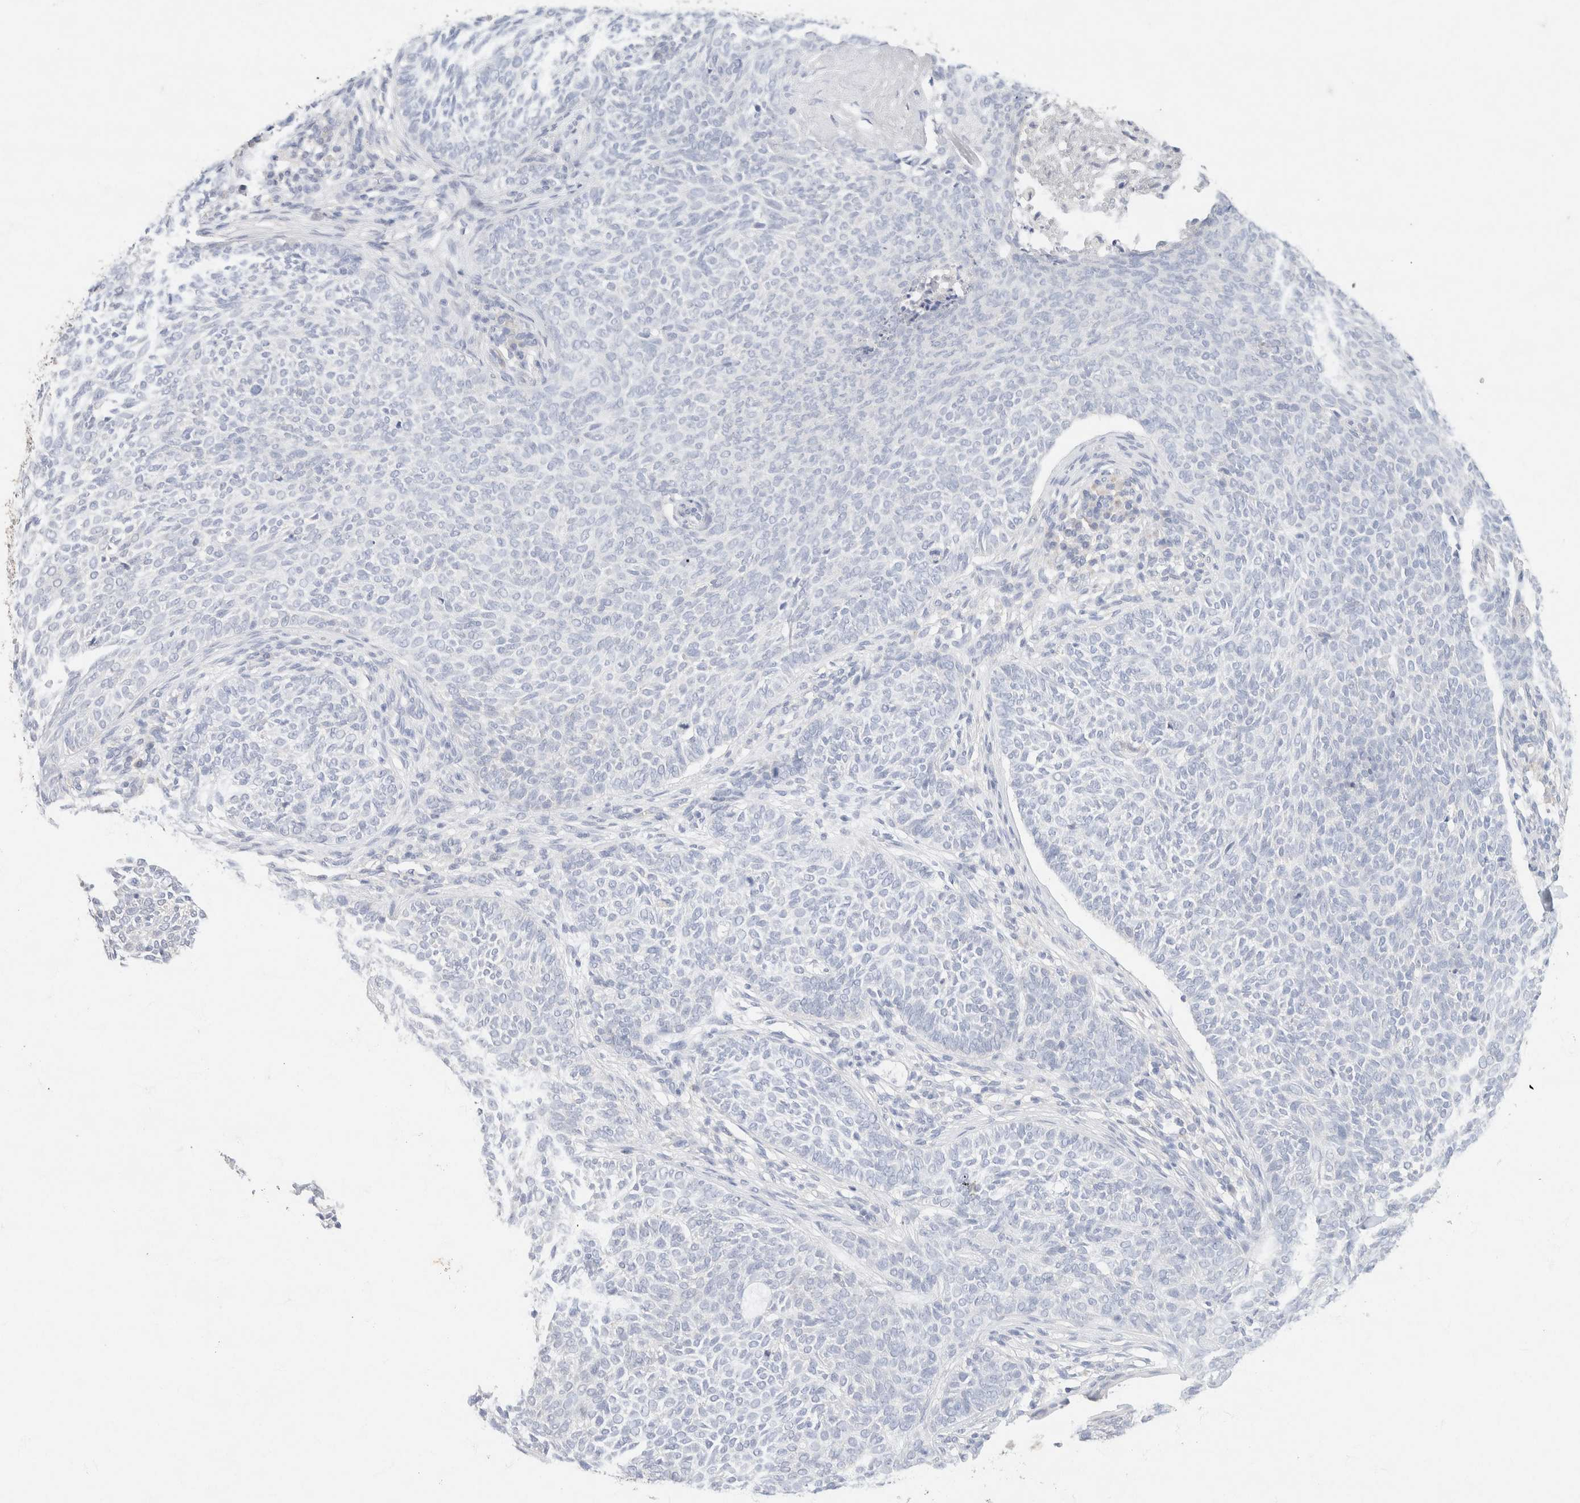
{"staining": {"intensity": "negative", "quantity": "none", "location": "none"}, "tissue": "skin cancer", "cell_type": "Tumor cells", "image_type": "cancer", "snomed": [{"axis": "morphology", "description": "Basal cell carcinoma"}, {"axis": "topography", "description": "Skin"}], "caption": "High power microscopy micrograph of an immunohistochemistry (IHC) photomicrograph of basal cell carcinoma (skin), revealing no significant expression in tumor cells.", "gene": "CA12", "patient": {"sex": "male", "age": 87}}